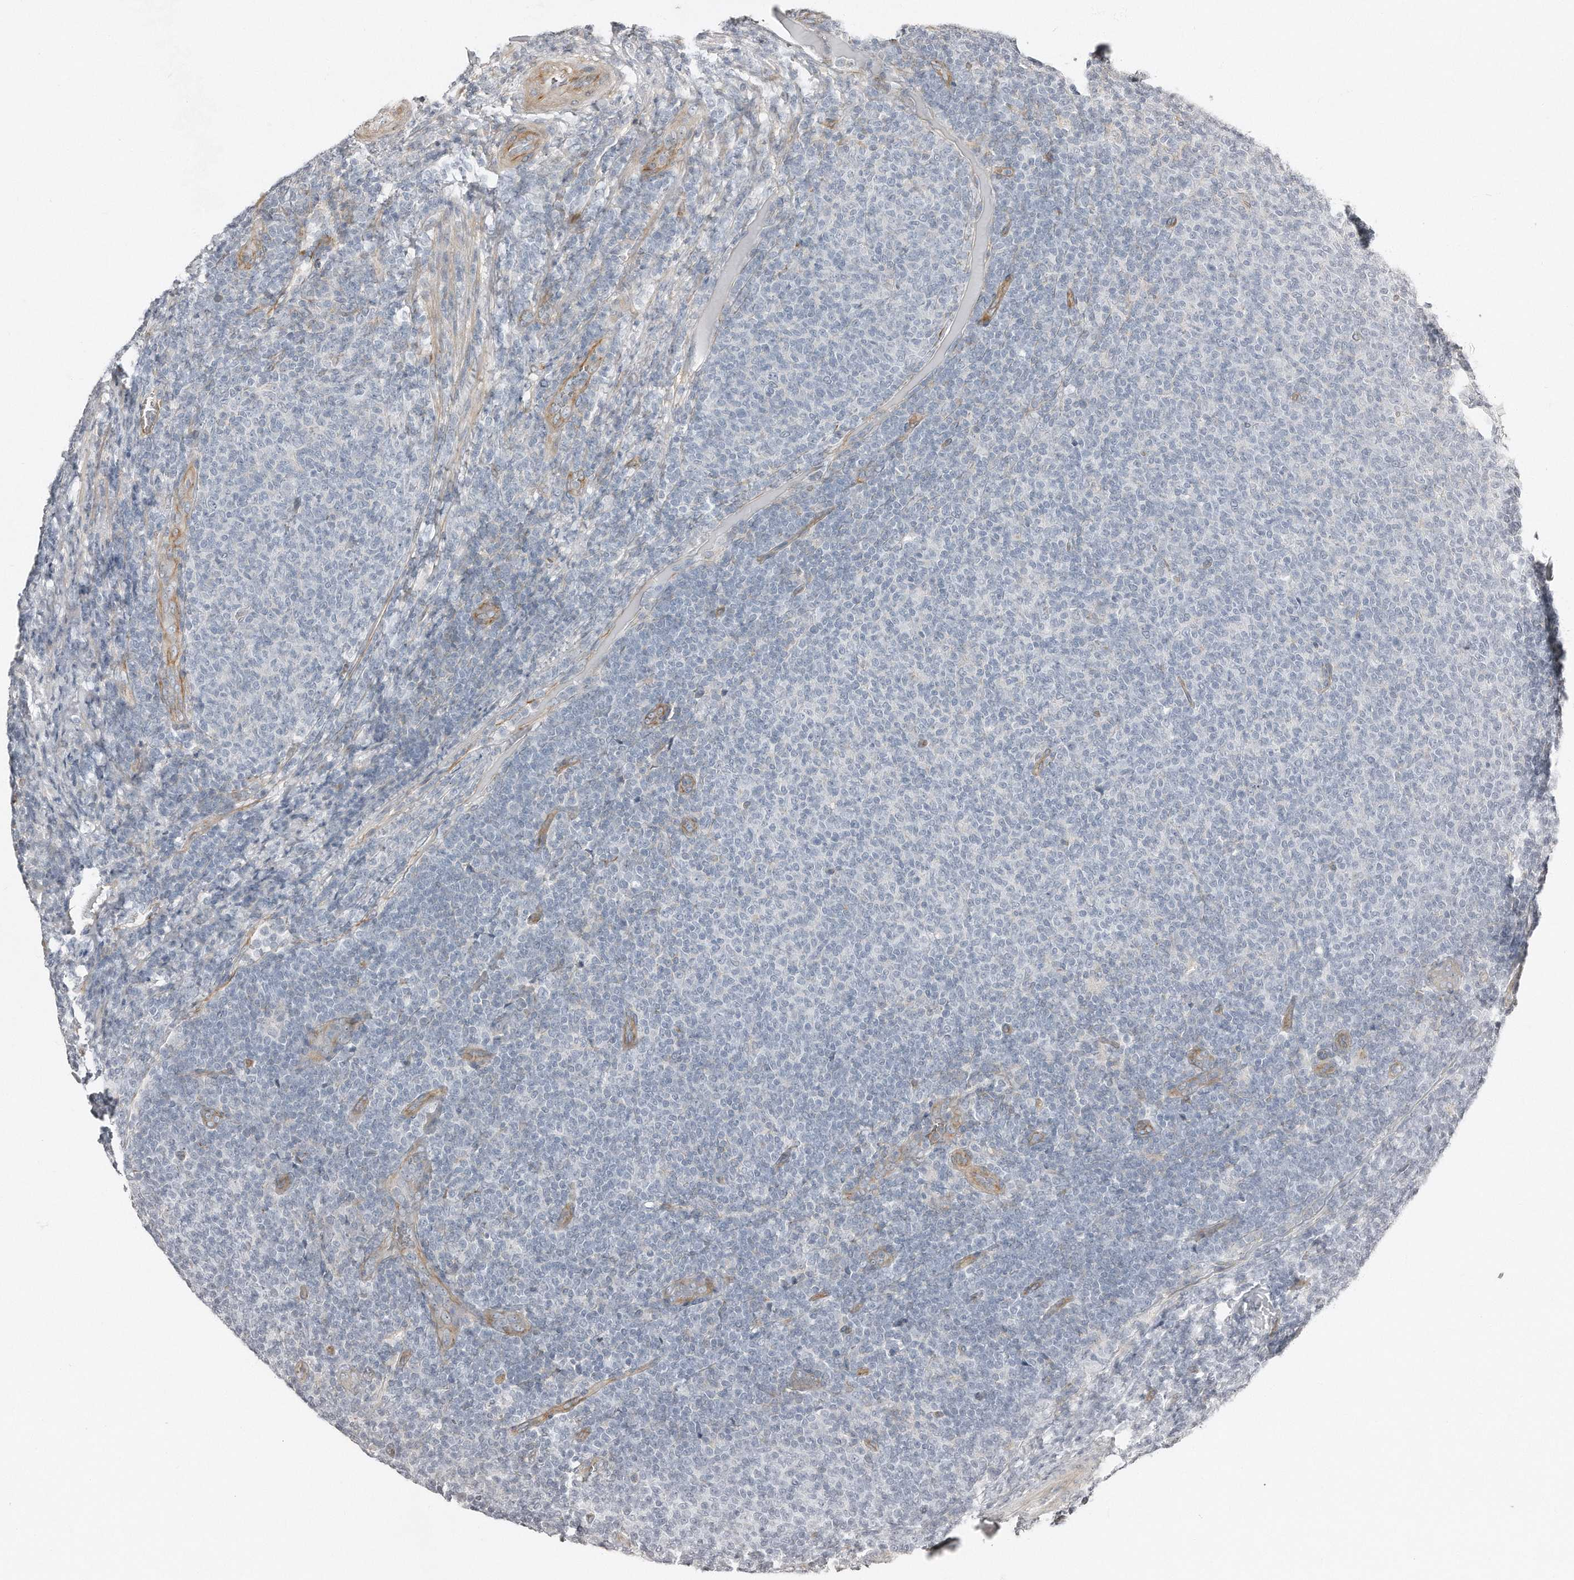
{"staining": {"intensity": "negative", "quantity": "none", "location": "none"}, "tissue": "lymphoma", "cell_type": "Tumor cells", "image_type": "cancer", "snomed": [{"axis": "morphology", "description": "Malignant lymphoma, non-Hodgkin's type, Low grade"}, {"axis": "topography", "description": "Lymph node"}], "caption": "This is an immunohistochemistry (IHC) image of human lymphoma. There is no positivity in tumor cells.", "gene": "SNAP47", "patient": {"sex": "male", "age": 66}}